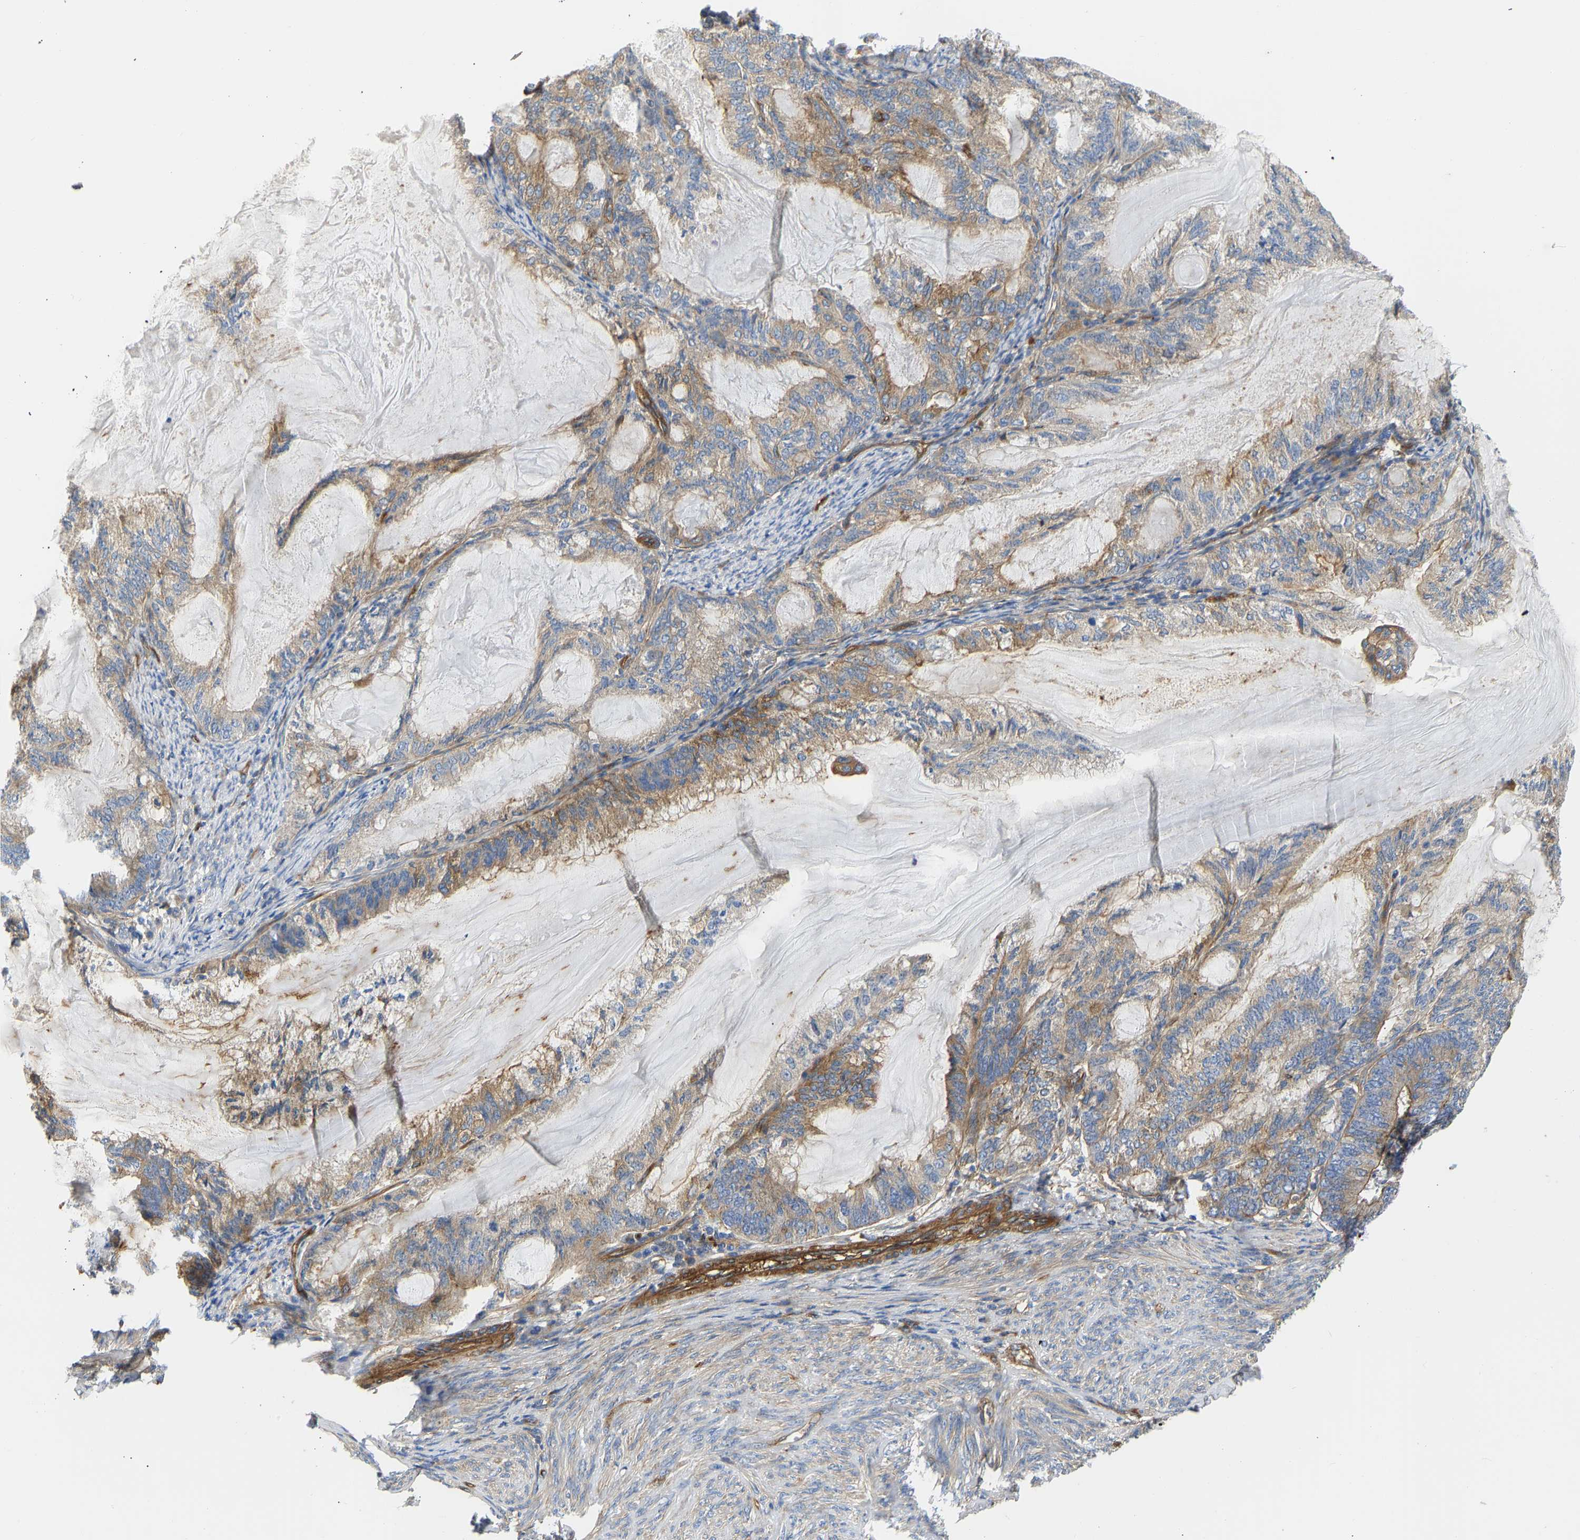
{"staining": {"intensity": "moderate", "quantity": ">75%", "location": "cytoplasmic/membranous"}, "tissue": "endometrial cancer", "cell_type": "Tumor cells", "image_type": "cancer", "snomed": [{"axis": "morphology", "description": "Adenocarcinoma, NOS"}, {"axis": "topography", "description": "Endometrium"}], "caption": "This micrograph reveals endometrial cancer stained with immunohistochemistry (IHC) to label a protein in brown. The cytoplasmic/membranous of tumor cells show moderate positivity for the protein. Nuclei are counter-stained blue.", "gene": "MYO1C", "patient": {"sex": "female", "age": 86}}